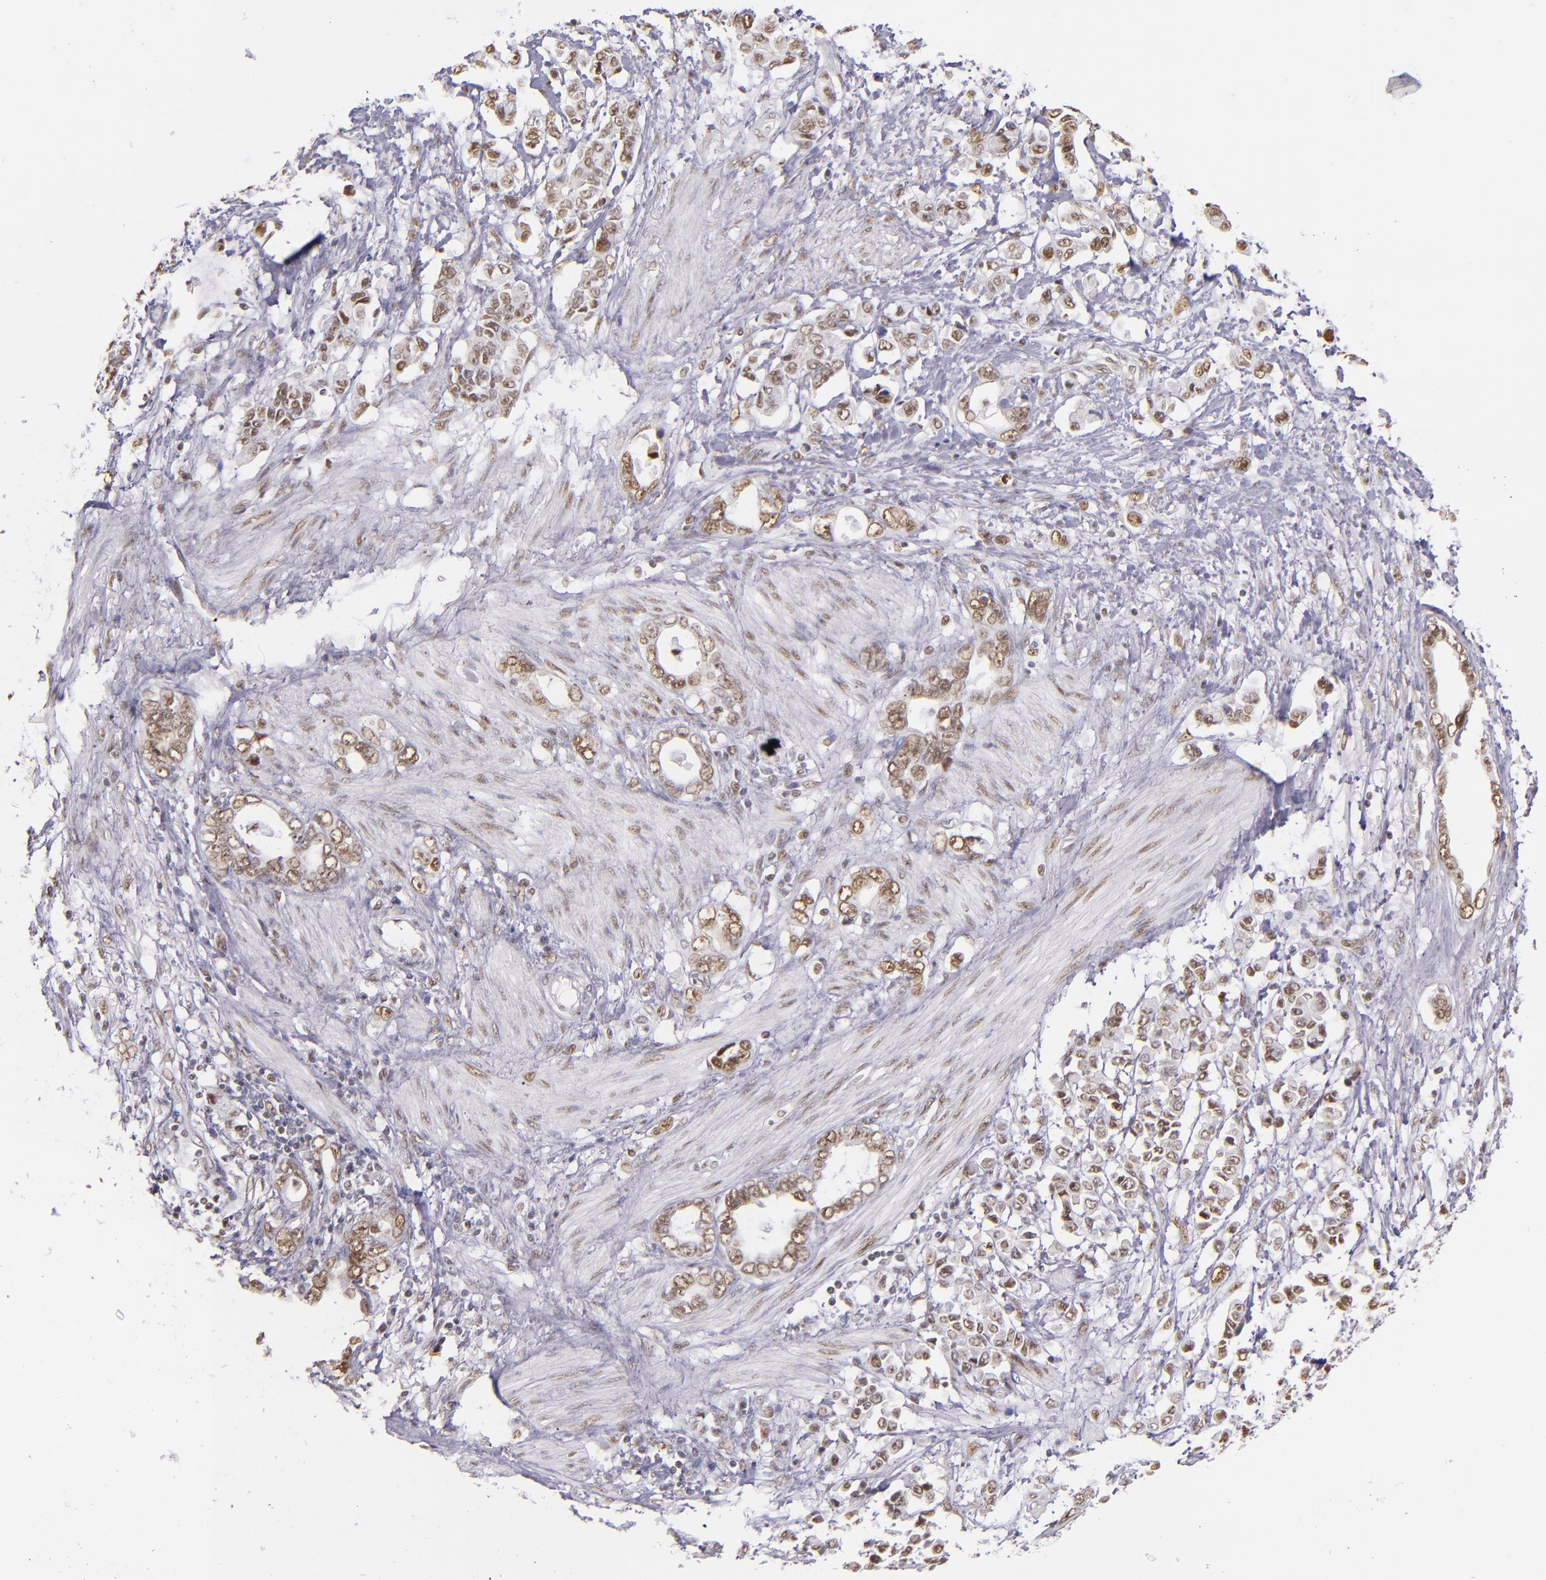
{"staining": {"intensity": "weak", "quantity": ">75%", "location": "nuclear"}, "tissue": "stomach cancer", "cell_type": "Tumor cells", "image_type": "cancer", "snomed": [{"axis": "morphology", "description": "Adenocarcinoma, NOS"}, {"axis": "topography", "description": "Stomach"}], "caption": "Immunohistochemistry (IHC) staining of stomach adenocarcinoma, which displays low levels of weak nuclear expression in approximately >75% of tumor cells indicating weak nuclear protein positivity. The staining was performed using DAB (3,3'-diaminobenzidine) (brown) for protein detection and nuclei were counterstained in hematoxylin (blue).", "gene": "NCOR2", "patient": {"sex": "male", "age": 78}}